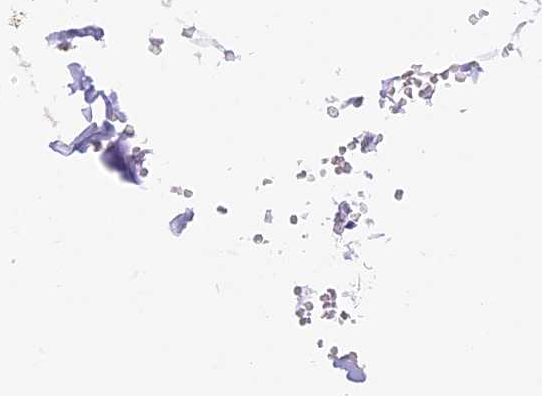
{"staining": {"intensity": "negative", "quantity": "none", "location": "none"}, "tissue": "adipose tissue", "cell_type": "Adipocytes", "image_type": "normal", "snomed": [{"axis": "morphology", "description": "Normal tissue, NOS"}, {"axis": "topography", "description": "Gallbladder"}, {"axis": "topography", "description": "Peripheral nerve tissue"}], "caption": "This is an immunohistochemistry (IHC) histopathology image of unremarkable adipose tissue. There is no staining in adipocytes.", "gene": "MGME1", "patient": {"sex": "male", "age": 38}}